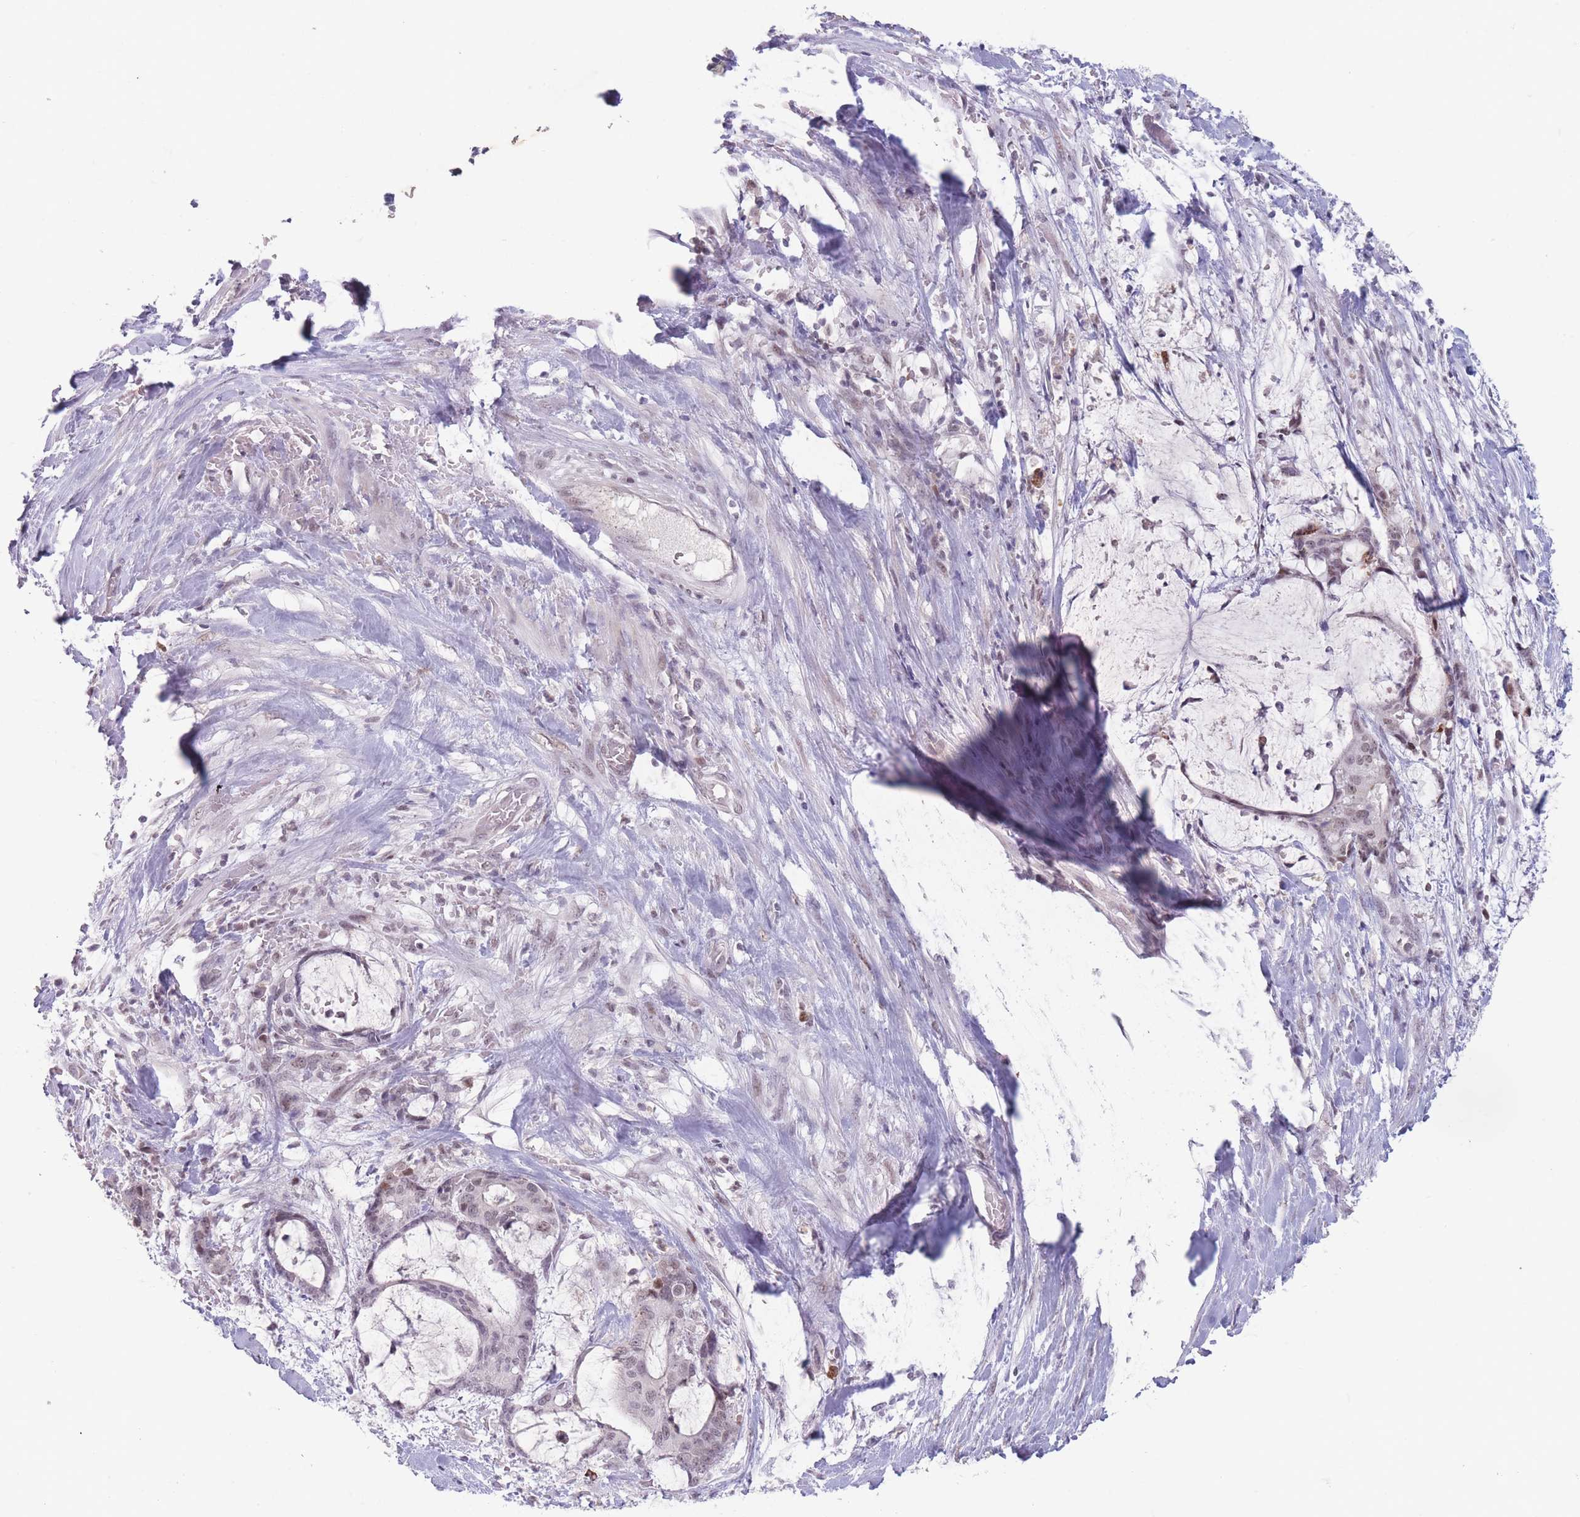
{"staining": {"intensity": "weak", "quantity": "25%-75%", "location": "nuclear"}, "tissue": "liver cancer", "cell_type": "Tumor cells", "image_type": "cancer", "snomed": [{"axis": "morphology", "description": "Normal tissue, NOS"}, {"axis": "morphology", "description": "Cholangiocarcinoma"}, {"axis": "topography", "description": "Liver"}, {"axis": "topography", "description": "Peripheral nerve tissue"}], "caption": "Tumor cells reveal low levels of weak nuclear expression in about 25%-75% of cells in human cholangiocarcinoma (liver).", "gene": "ARID3B", "patient": {"sex": "female", "age": 73}}